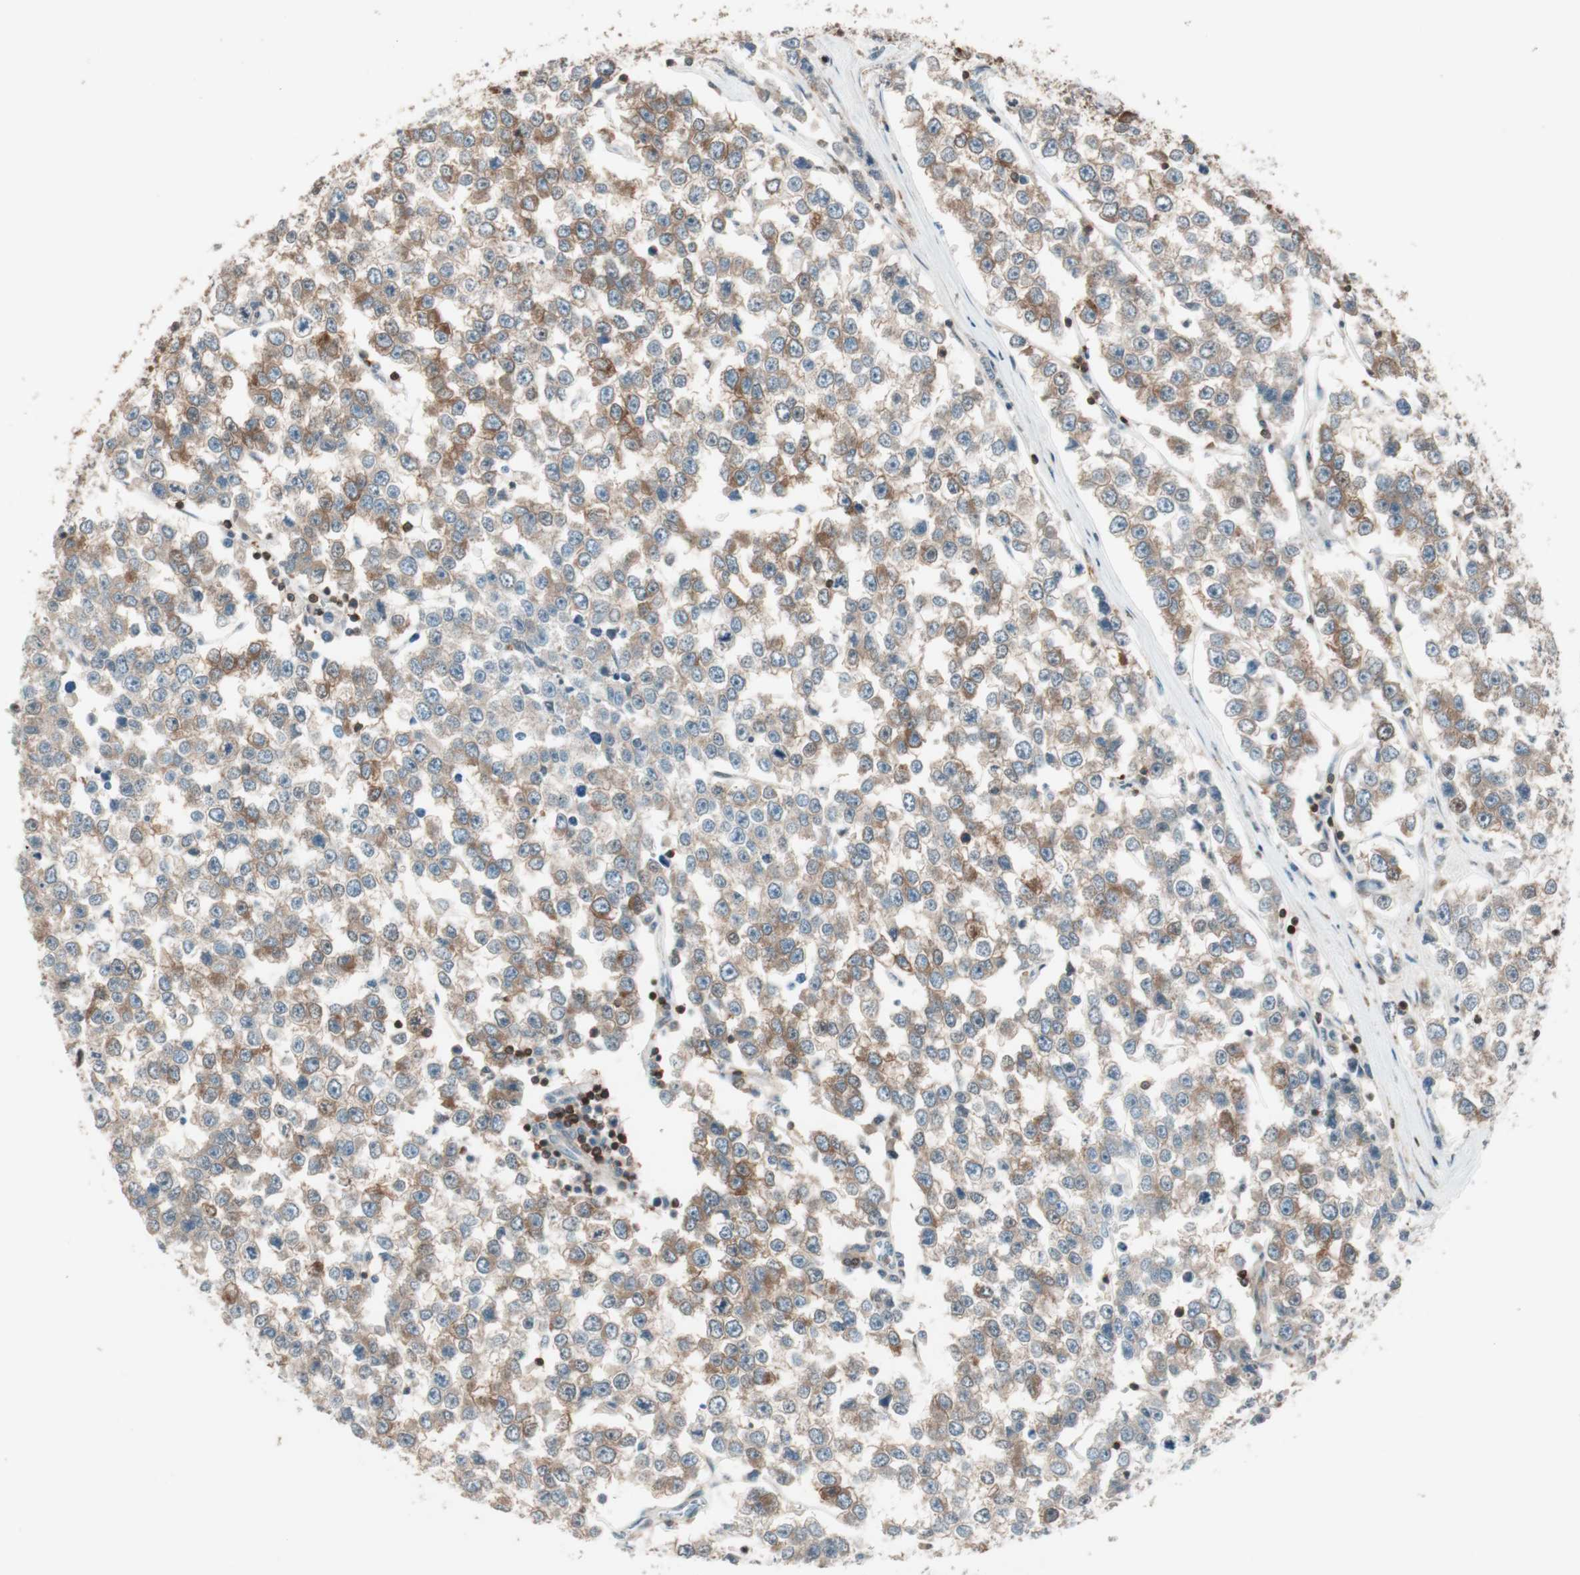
{"staining": {"intensity": "moderate", "quantity": ">75%", "location": "cytoplasmic/membranous"}, "tissue": "testis cancer", "cell_type": "Tumor cells", "image_type": "cancer", "snomed": [{"axis": "morphology", "description": "Seminoma, NOS"}, {"axis": "morphology", "description": "Carcinoma, Embryonal, NOS"}, {"axis": "topography", "description": "Testis"}], "caption": "This image demonstrates immunohistochemistry (IHC) staining of human testis cancer, with medium moderate cytoplasmic/membranous positivity in about >75% of tumor cells.", "gene": "BIN1", "patient": {"sex": "male", "age": 52}}